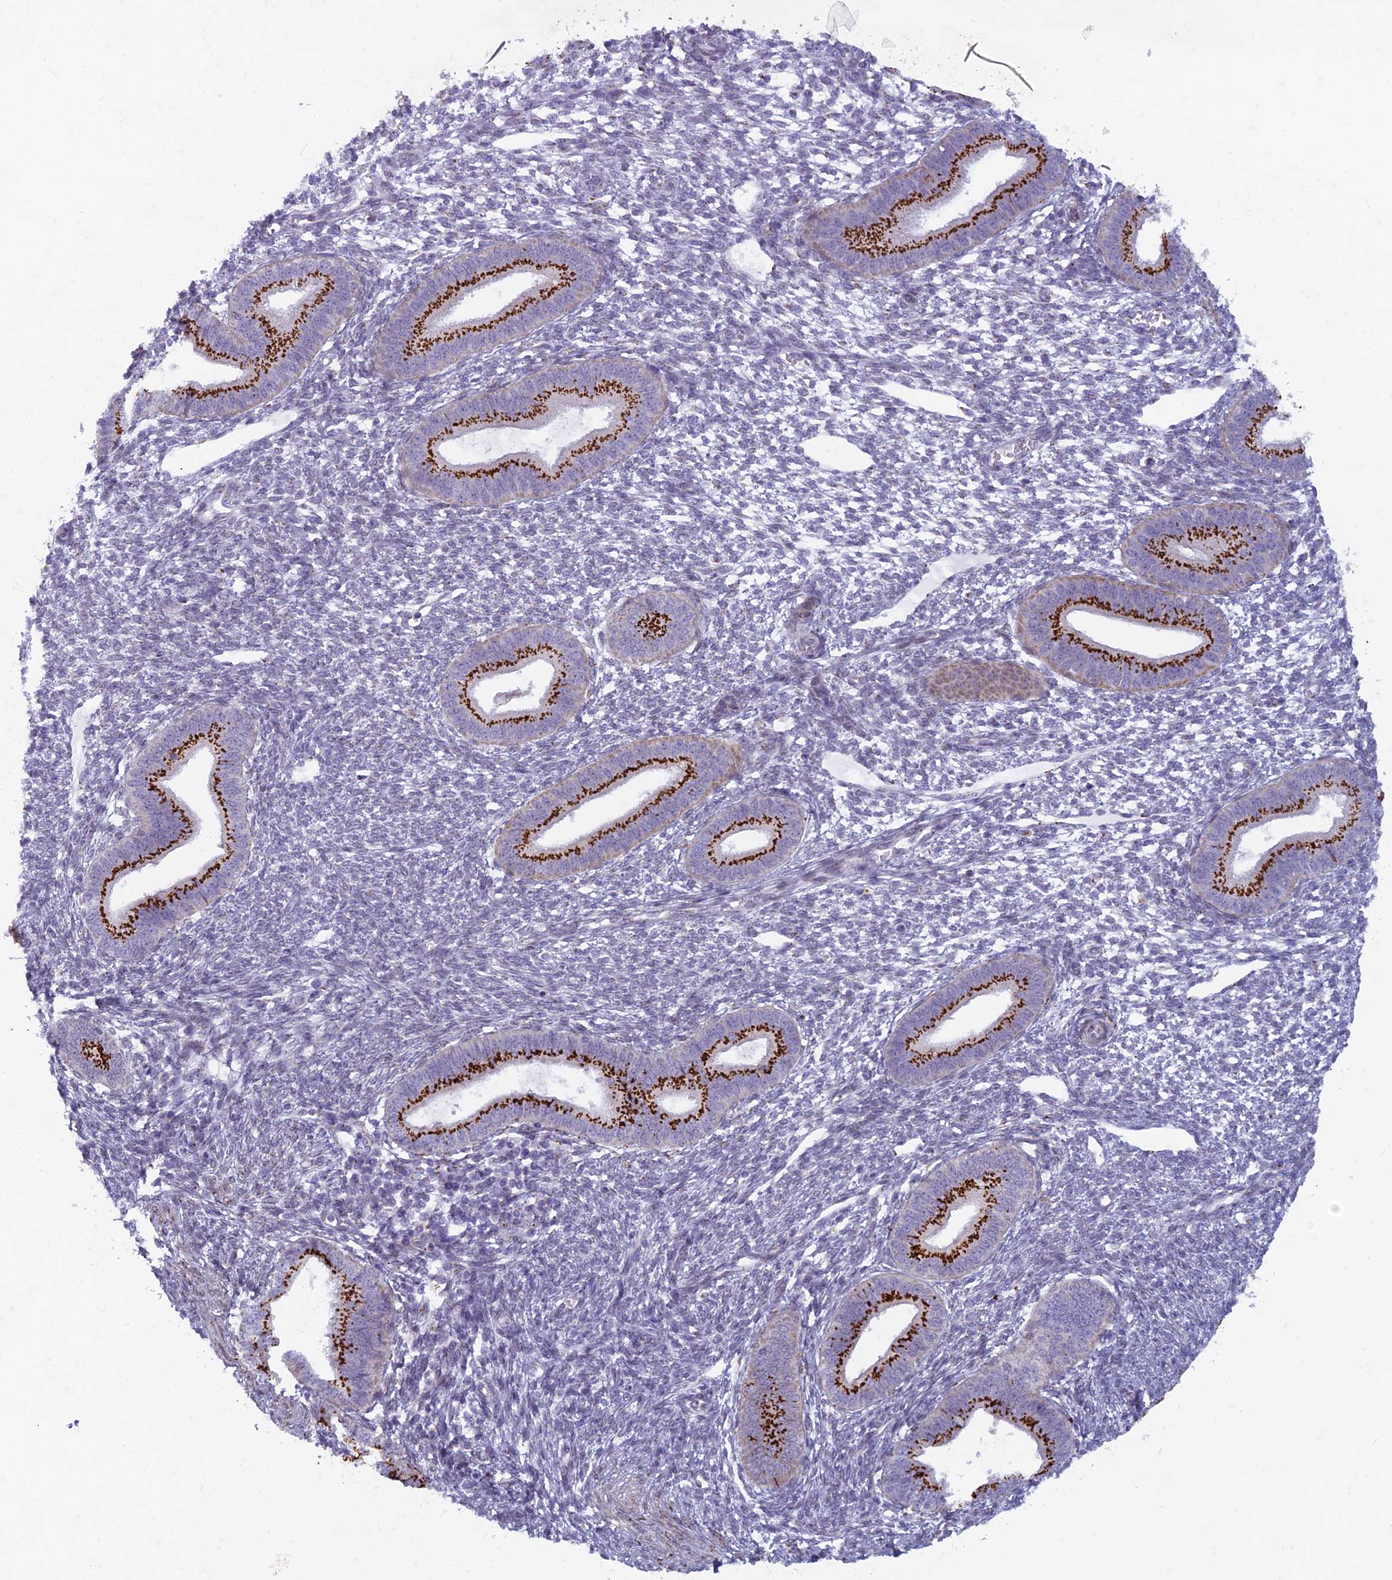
{"staining": {"intensity": "moderate", "quantity": "<25%", "location": "cytoplasmic/membranous"}, "tissue": "endometrium", "cell_type": "Cells in endometrial stroma", "image_type": "normal", "snomed": [{"axis": "morphology", "description": "Normal tissue, NOS"}, {"axis": "topography", "description": "Endometrium"}], "caption": "Brown immunohistochemical staining in benign endometrium demonstrates moderate cytoplasmic/membranous expression in about <25% of cells in endometrial stroma. The staining was performed using DAB (3,3'-diaminobenzidine) to visualize the protein expression in brown, while the nuclei were stained in blue with hematoxylin (Magnification: 20x).", "gene": "FAM3C", "patient": {"sex": "female", "age": 46}}